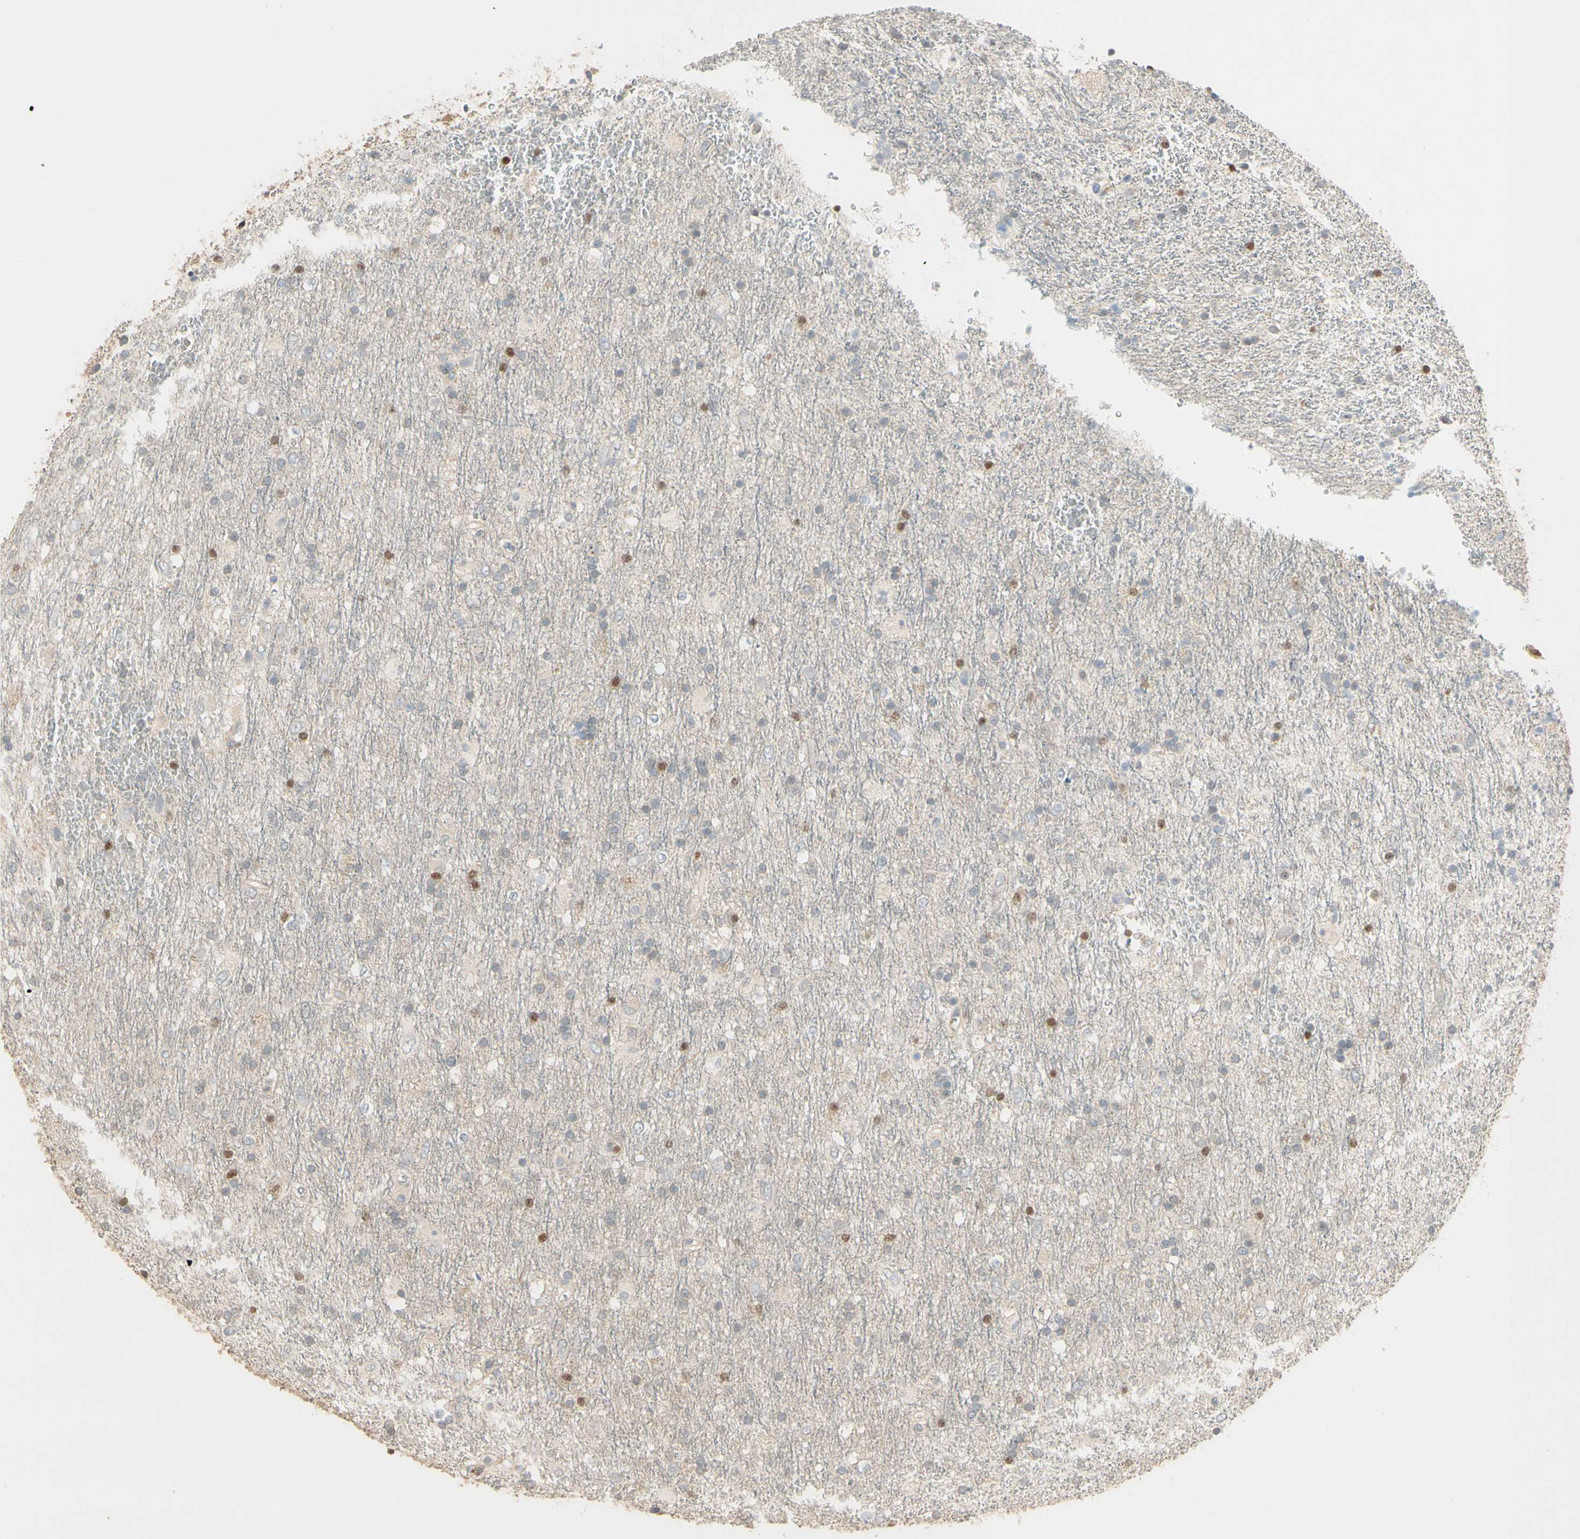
{"staining": {"intensity": "weak", "quantity": ">75%", "location": "cytoplasmic/membranous"}, "tissue": "glioma", "cell_type": "Tumor cells", "image_type": "cancer", "snomed": [{"axis": "morphology", "description": "Glioma, malignant, Low grade"}, {"axis": "topography", "description": "Brain"}], "caption": "DAB immunohistochemical staining of glioma exhibits weak cytoplasmic/membranous protein positivity in about >75% of tumor cells.", "gene": "NFYA", "patient": {"sex": "male", "age": 77}}